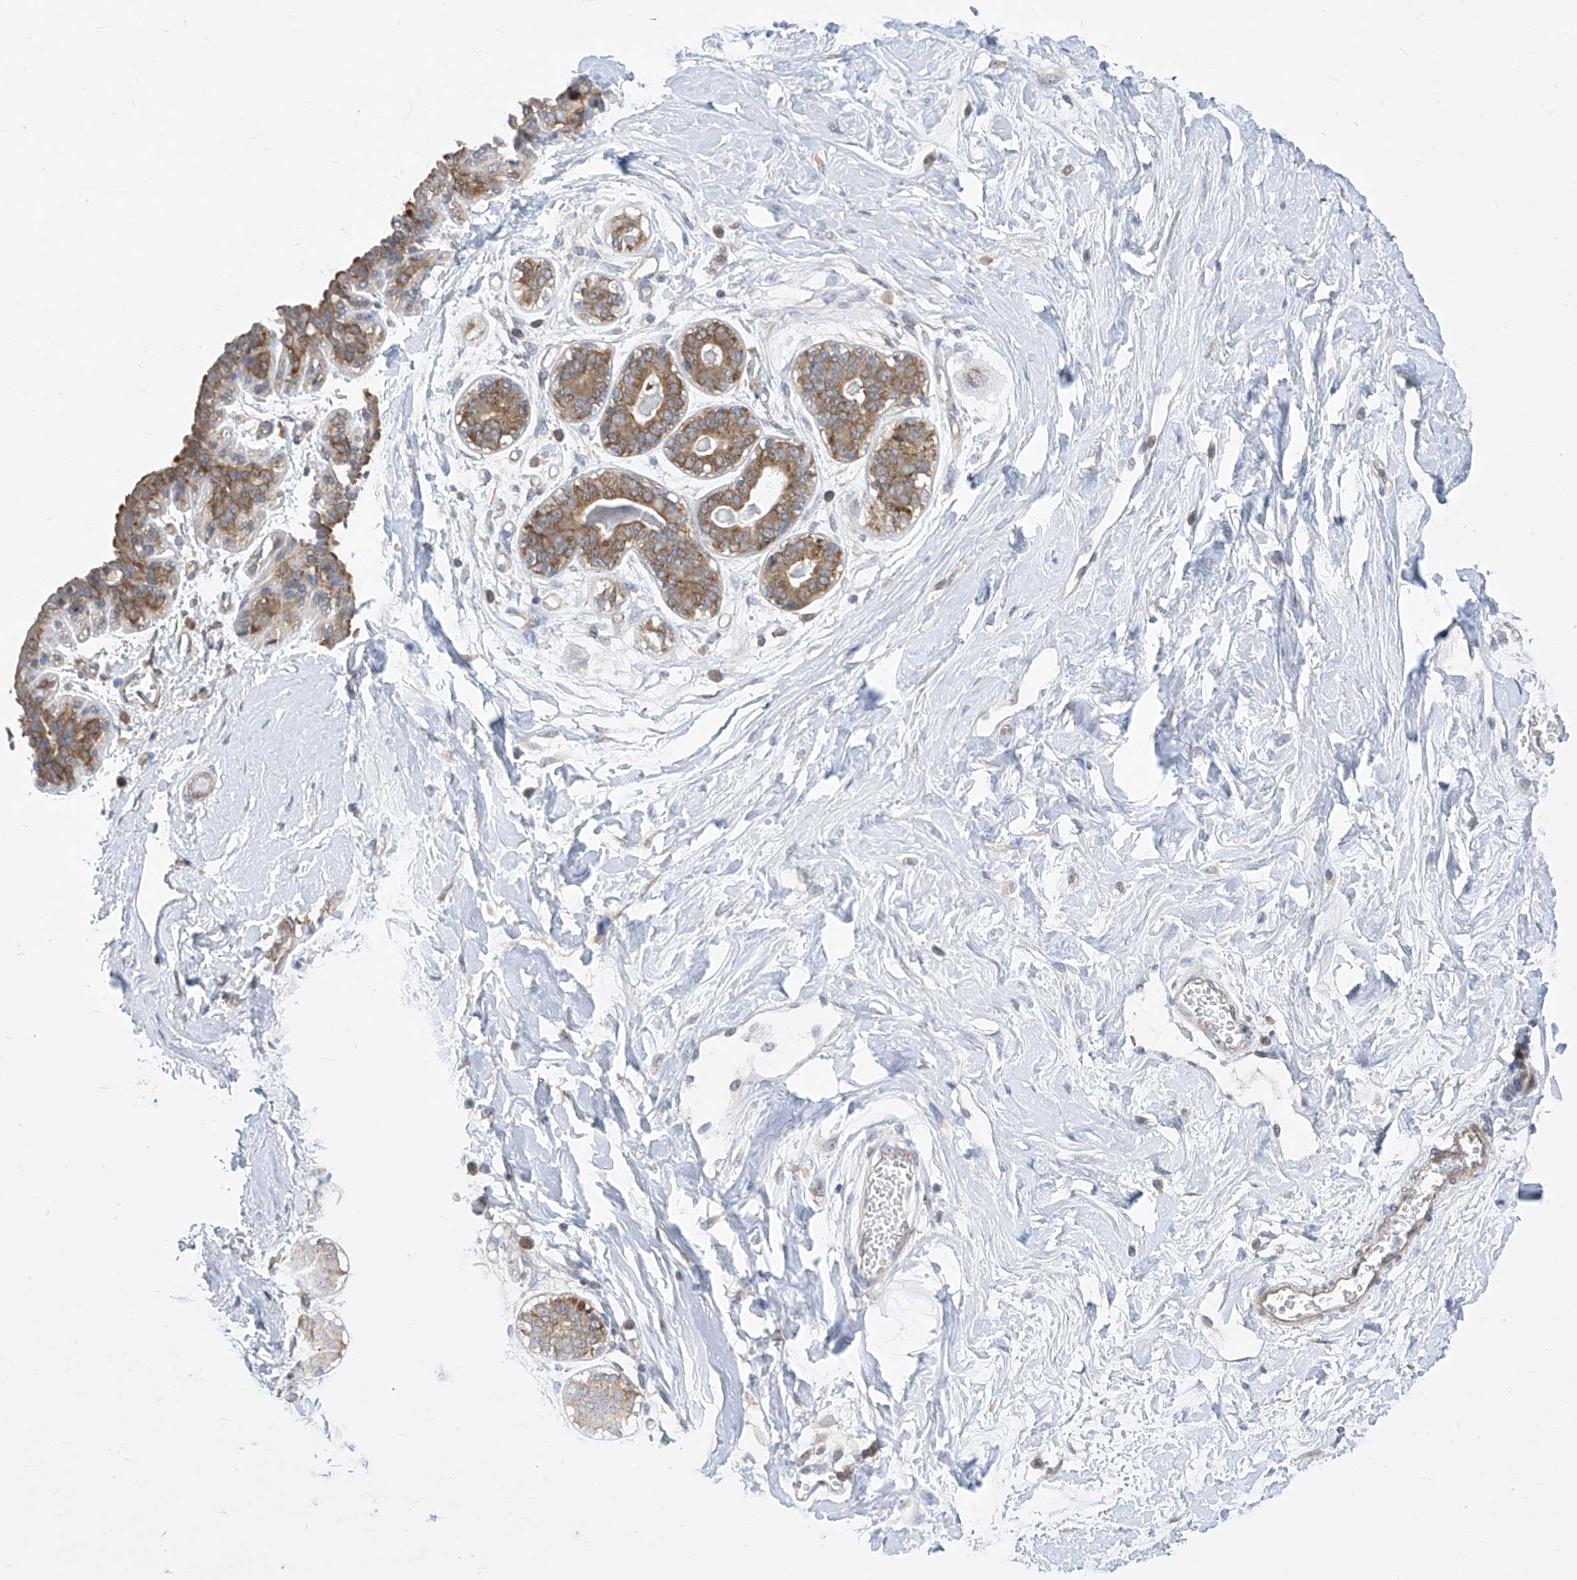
{"staining": {"intensity": "weak", "quantity": ">75%", "location": "cytoplasmic/membranous"}, "tissue": "breast", "cell_type": "Adipocytes", "image_type": "normal", "snomed": [{"axis": "morphology", "description": "Normal tissue, NOS"}, {"axis": "topography", "description": "Breast"}], "caption": "Protein expression analysis of benign breast demonstrates weak cytoplasmic/membranous staining in about >75% of adipocytes.", "gene": "EIF3M", "patient": {"sex": "female", "age": 45}}